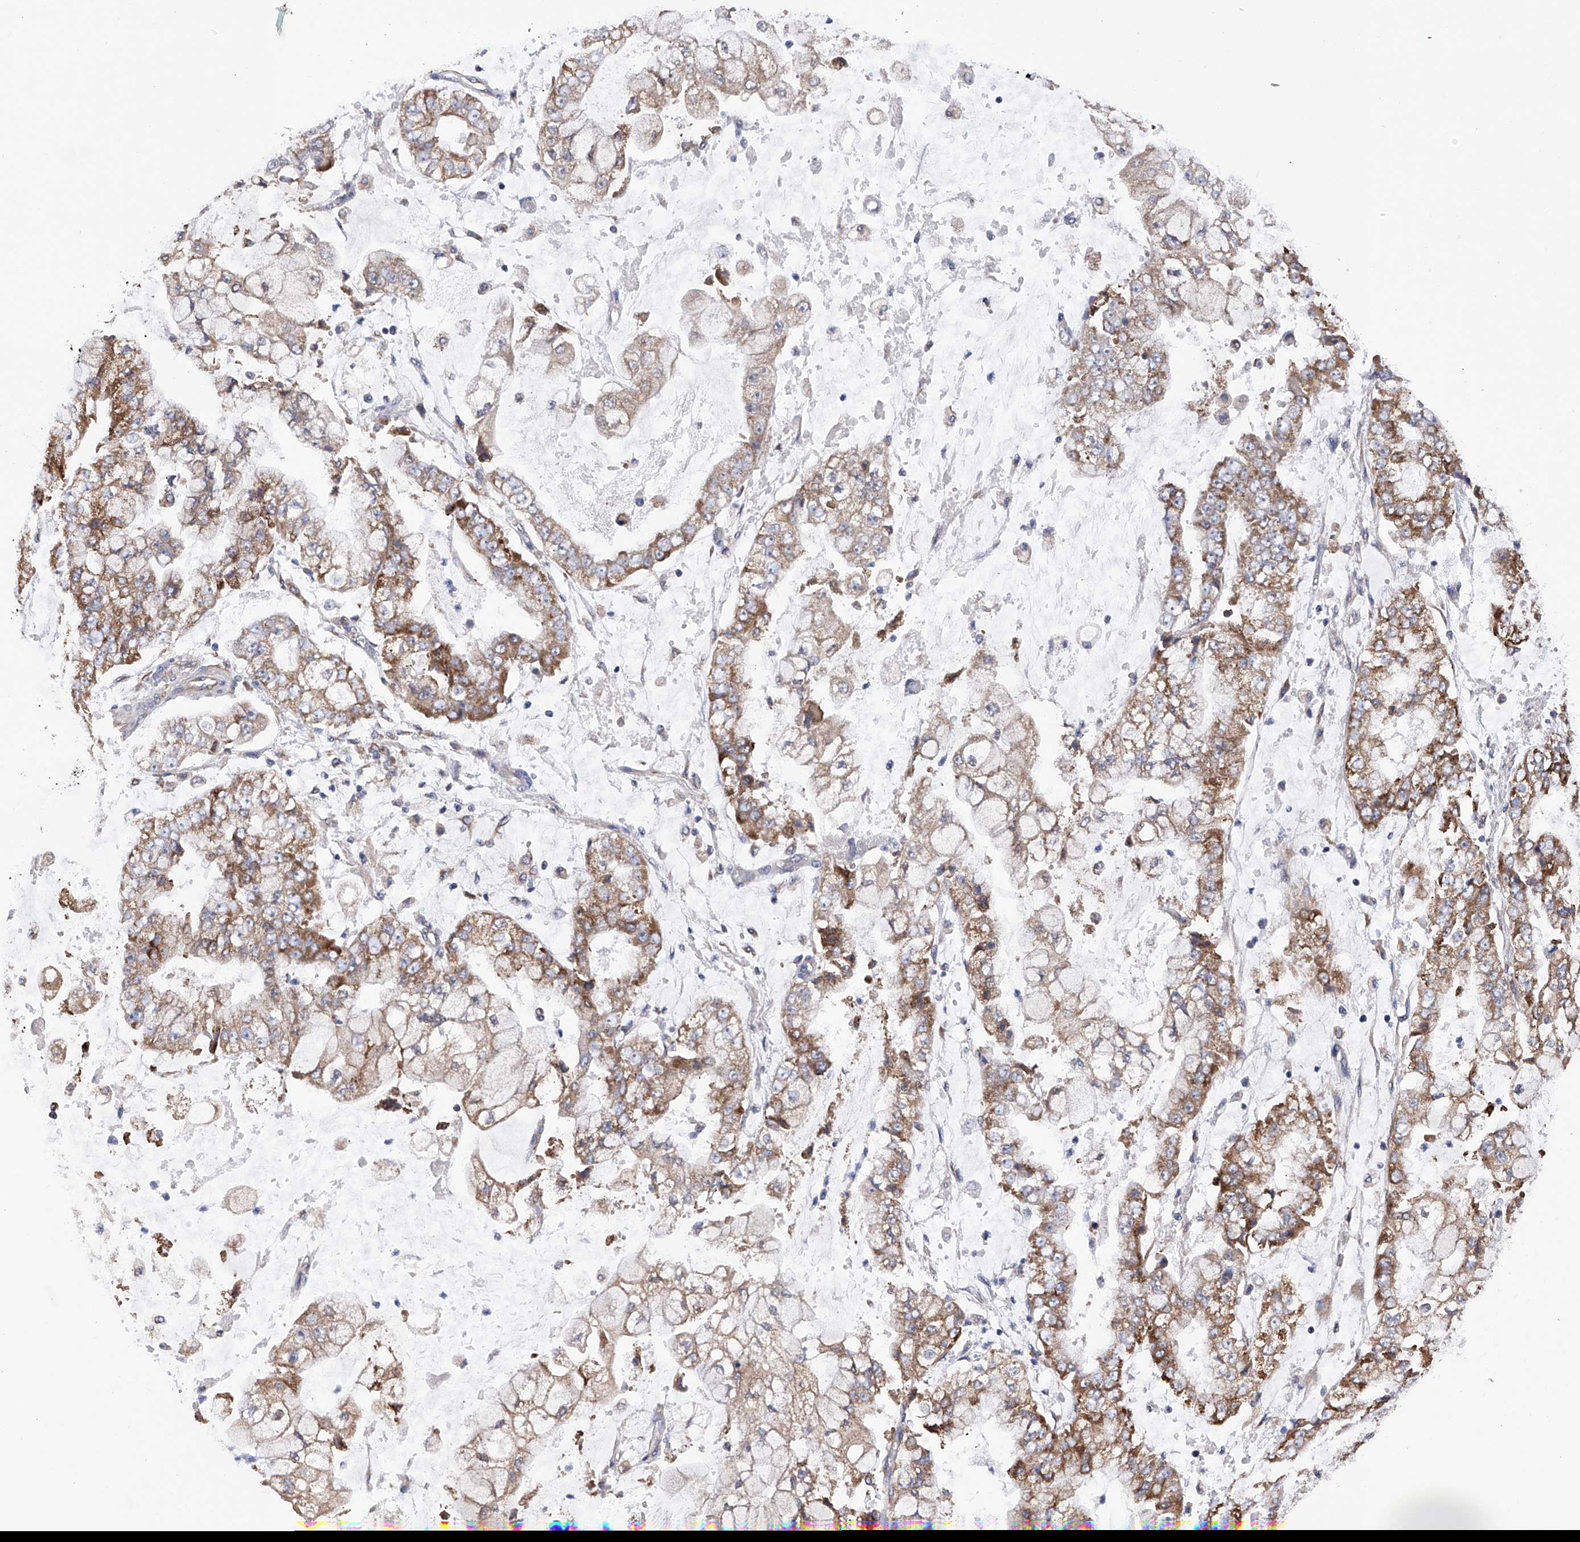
{"staining": {"intensity": "moderate", "quantity": ">75%", "location": "cytoplasmic/membranous"}, "tissue": "stomach cancer", "cell_type": "Tumor cells", "image_type": "cancer", "snomed": [{"axis": "morphology", "description": "Adenocarcinoma, NOS"}, {"axis": "topography", "description": "Stomach"}], "caption": "Tumor cells demonstrate moderate cytoplasmic/membranous staining in about >75% of cells in stomach cancer (adenocarcinoma).", "gene": "DNAH8", "patient": {"sex": "male", "age": 76}}